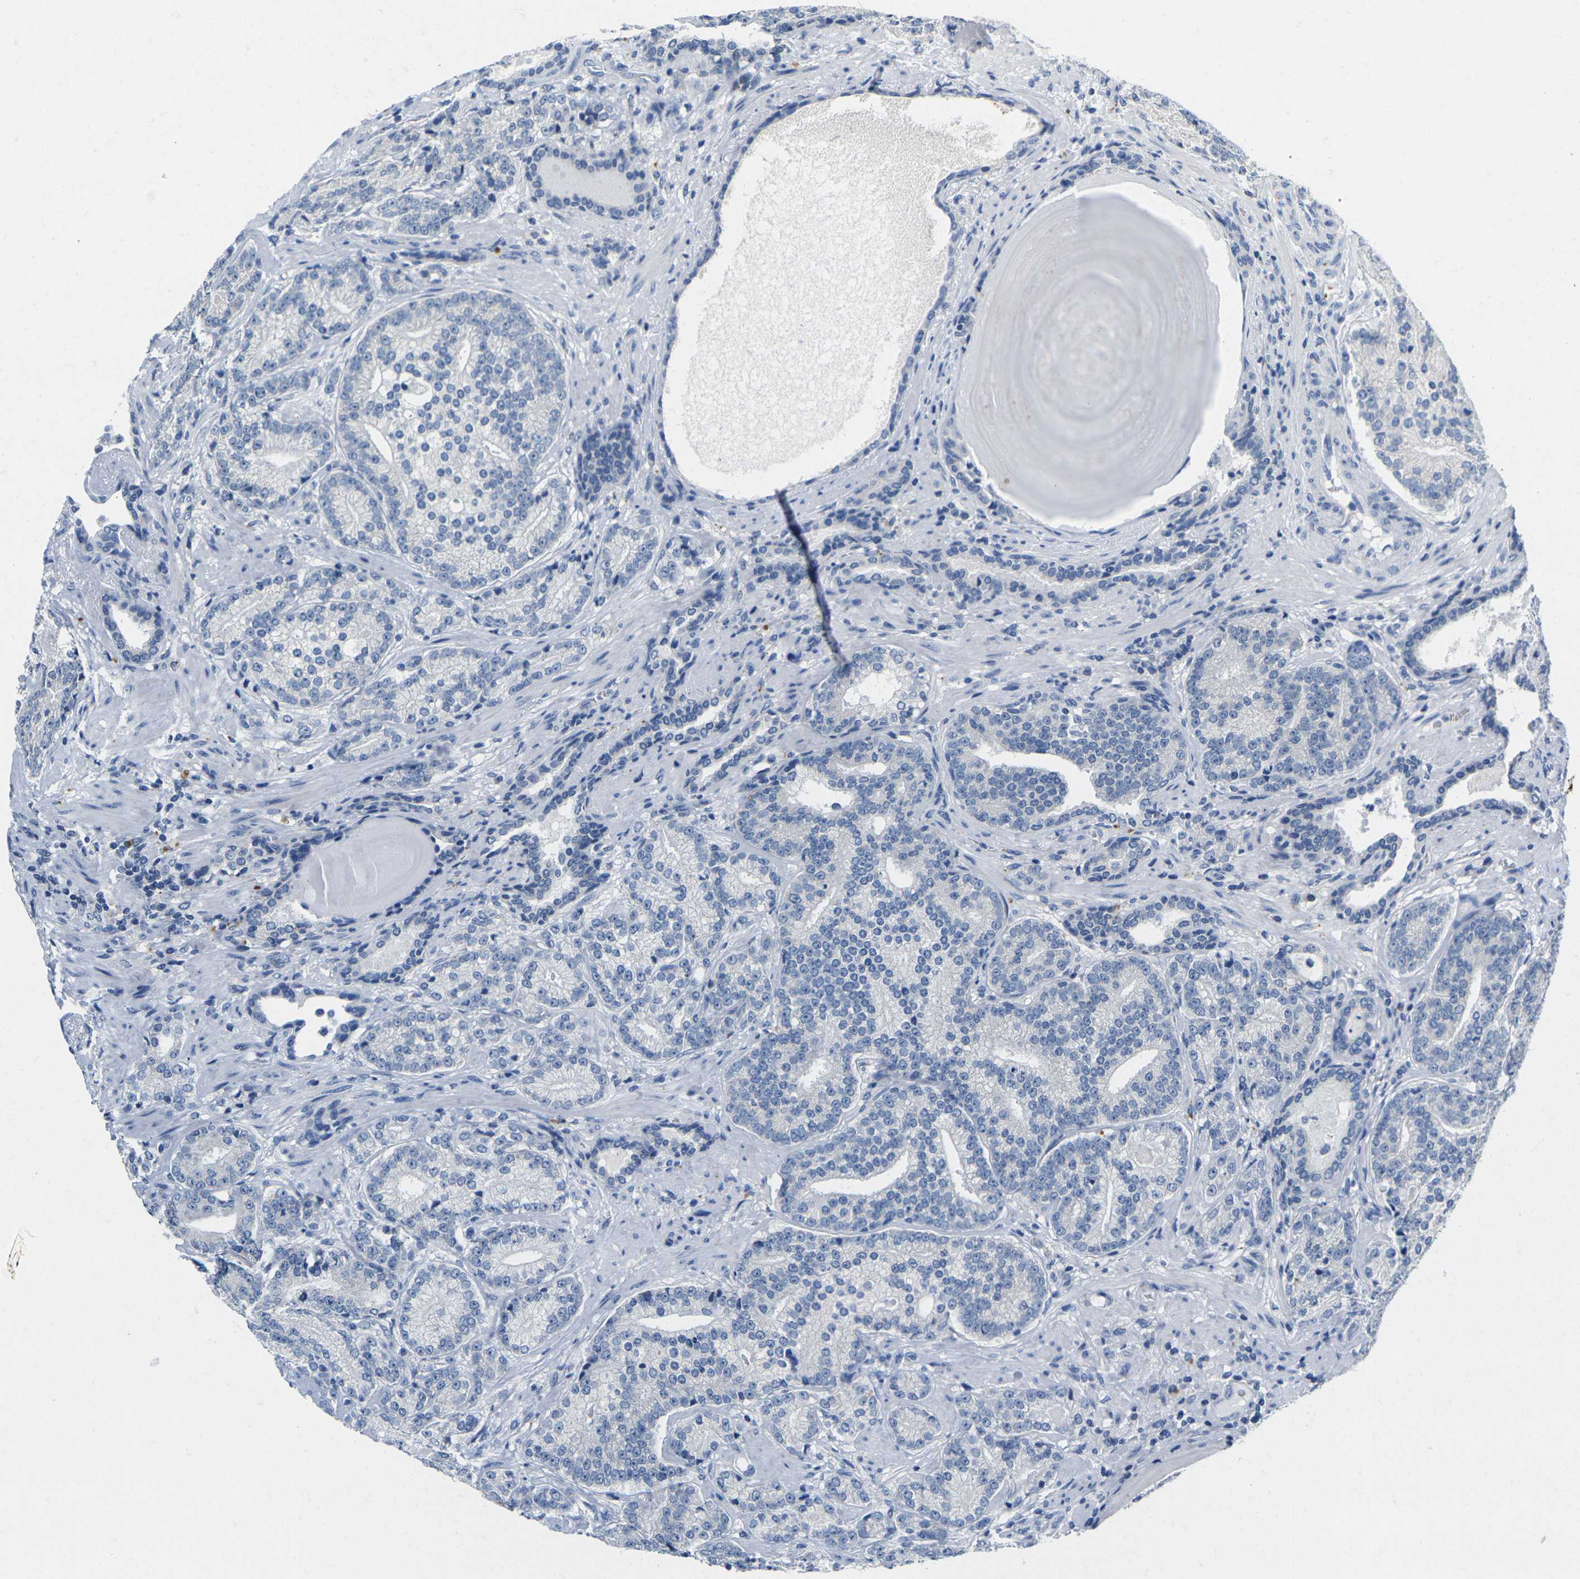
{"staining": {"intensity": "negative", "quantity": "none", "location": "none"}, "tissue": "prostate cancer", "cell_type": "Tumor cells", "image_type": "cancer", "snomed": [{"axis": "morphology", "description": "Adenocarcinoma, High grade"}, {"axis": "topography", "description": "Prostate"}], "caption": "High power microscopy histopathology image of an IHC image of prostate cancer (high-grade adenocarcinoma), revealing no significant positivity in tumor cells.", "gene": "NOCT", "patient": {"sex": "male", "age": 61}}